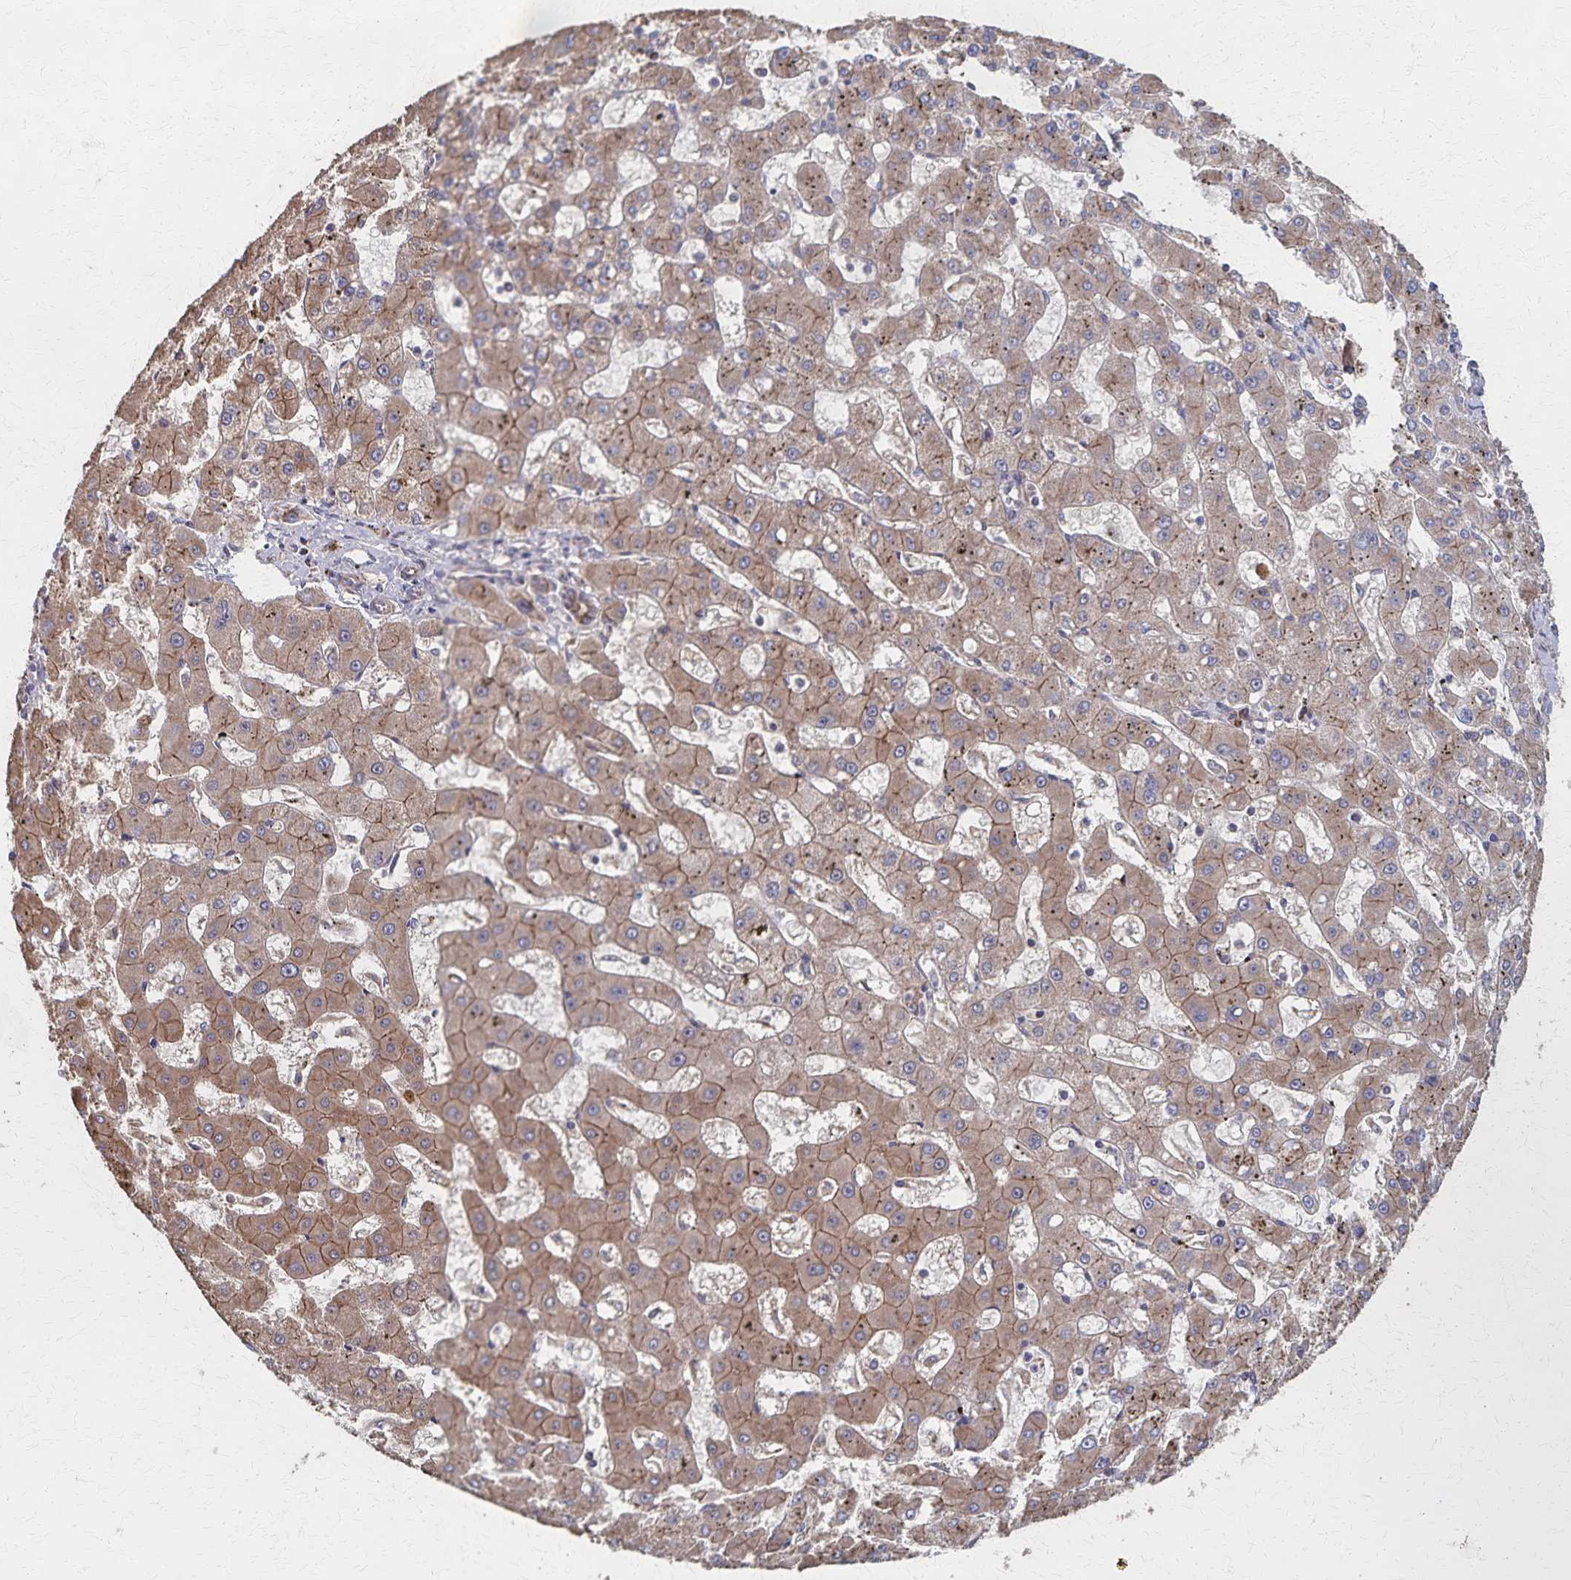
{"staining": {"intensity": "moderate", "quantity": ">75%", "location": "cytoplasmic/membranous"}, "tissue": "liver cancer", "cell_type": "Tumor cells", "image_type": "cancer", "snomed": [{"axis": "morphology", "description": "Carcinoma, Hepatocellular, NOS"}, {"axis": "topography", "description": "Liver"}], "caption": "Tumor cells reveal medium levels of moderate cytoplasmic/membranous staining in about >75% of cells in human liver hepatocellular carcinoma.", "gene": "PGAP2", "patient": {"sex": "male", "age": 67}}